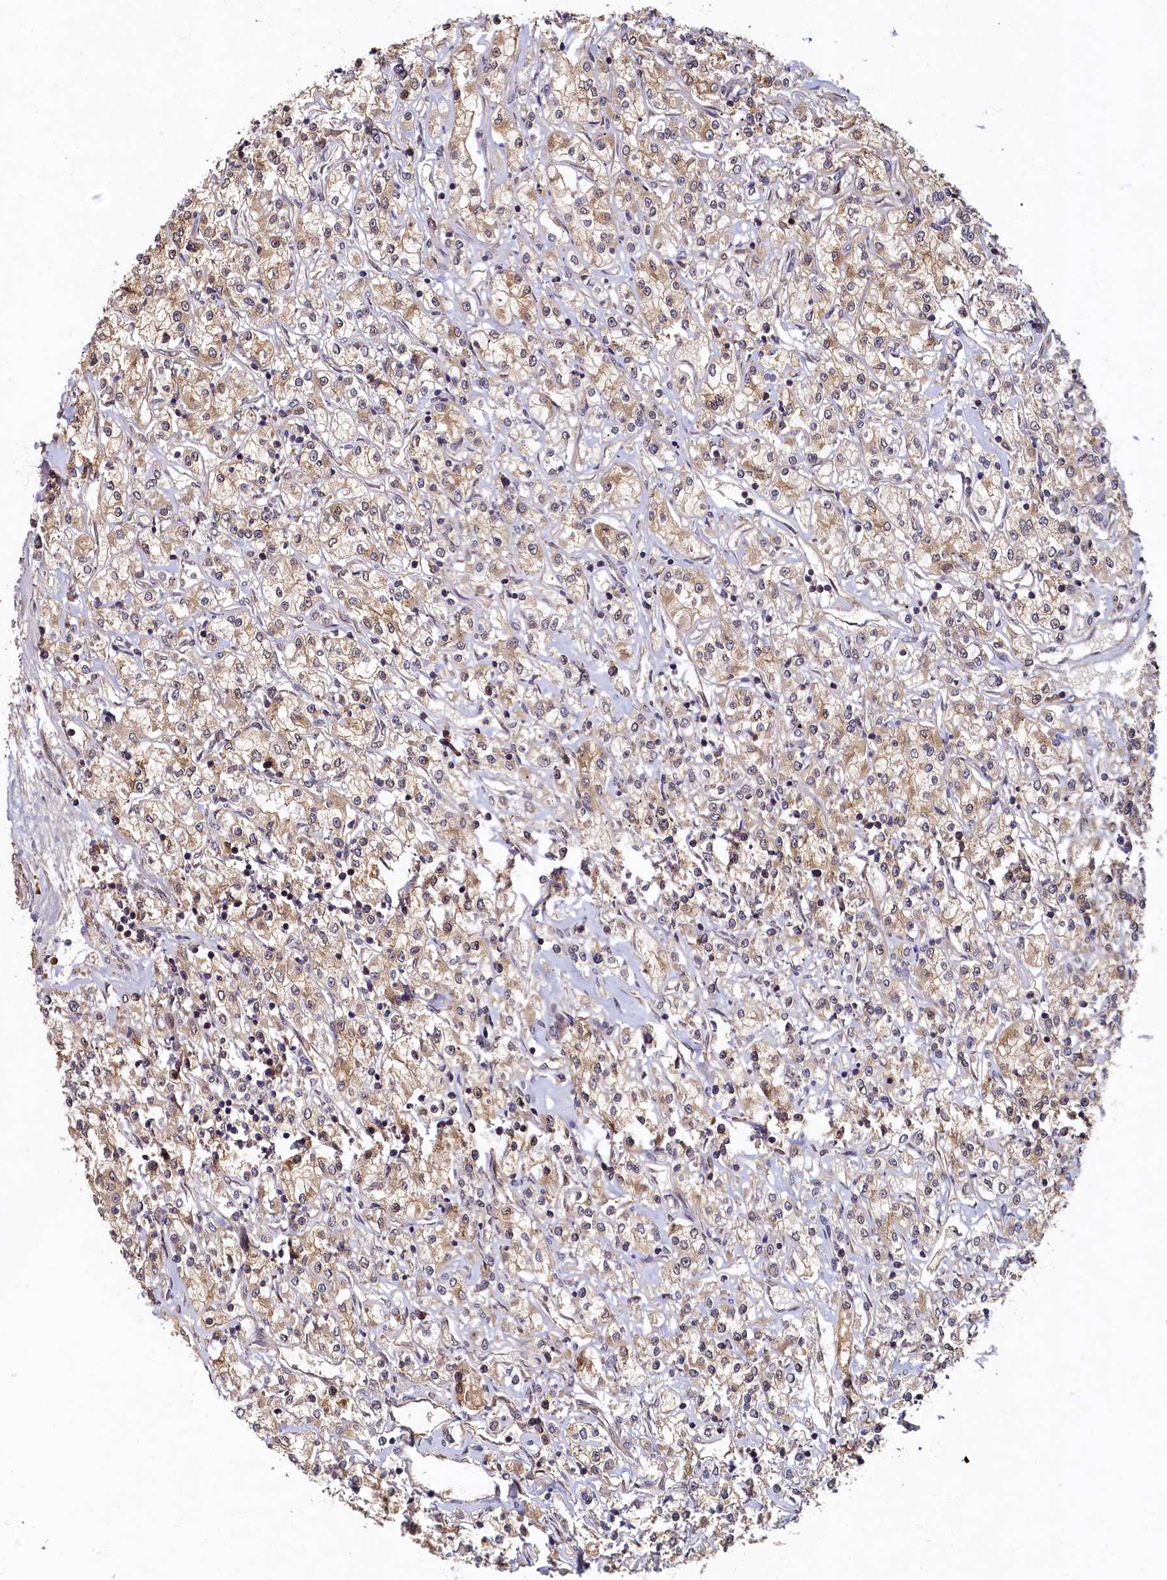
{"staining": {"intensity": "weak", "quantity": "25%-75%", "location": "cytoplasmic/membranous"}, "tissue": "renal cancer", "cell_type": "Tumor cells", "image_type": "cancer", "snomed": [{"axis": "morphology", "description": "Adenocarcinoma, NOS"}, {"axis": "topography", "description": "Kidney"}], "caption": "Protein expression analysis of human renal cancer reveals weak cytoplasmic/membranous staining in about 25%-75% of tumor cells. Using DAB (brown) and hematoxylin (blue) stains, captured at high magnification using brightfield microscopy.", "gene": "LCMT2", "patient": {"sex": "female", "age": 59}}